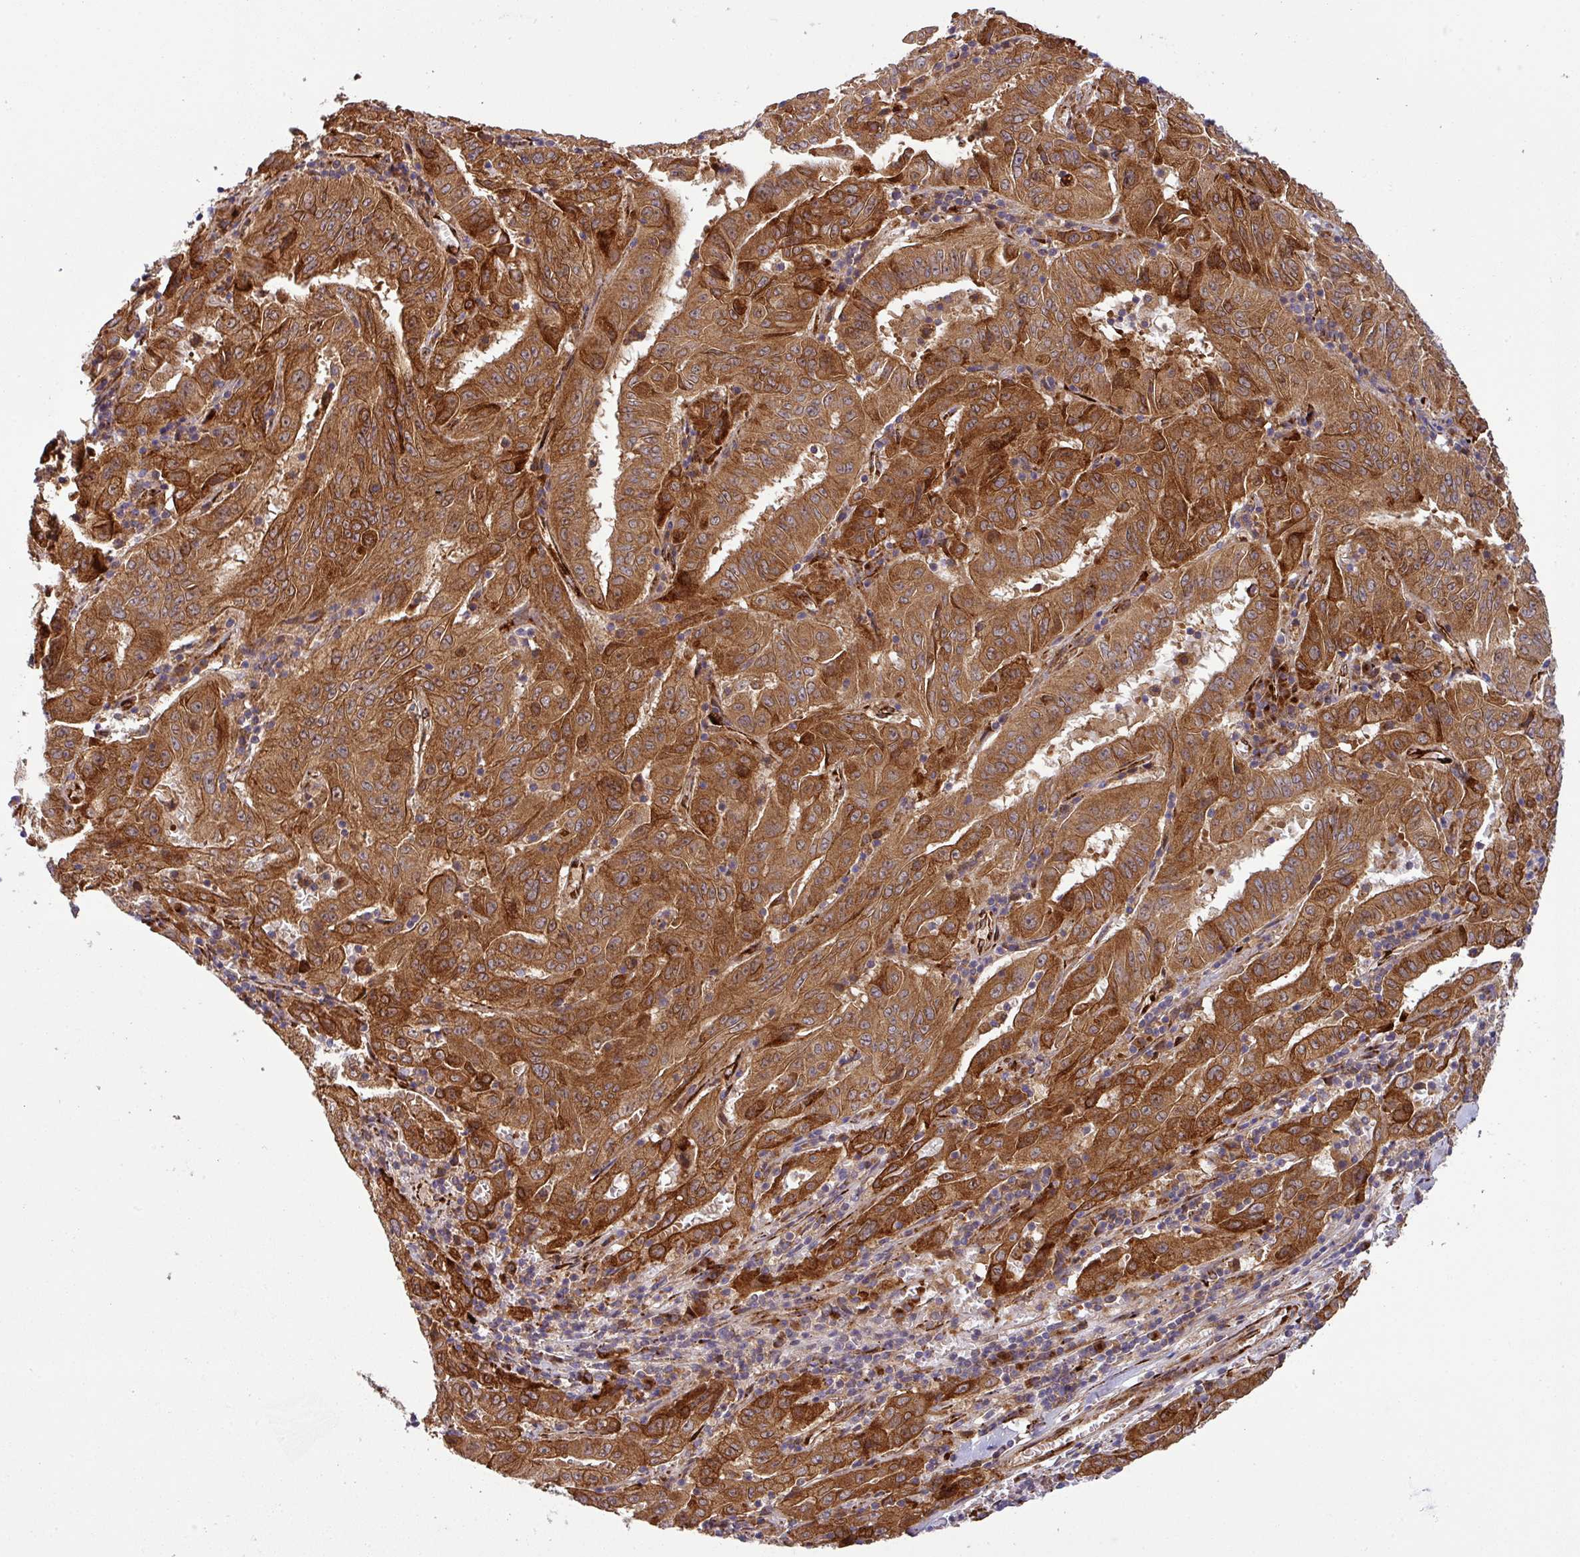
{"staining": {"intensity": "strong", "quantity": ">75%", "location": "cytoplasmic/membranous"}, "tissue": "pancreatic cancer", "cell_type": "Tumor cells", "image_type": "cancer", "snomed": [{"axis": "morphology", "description": "Adenocarcinoma, NOS"}, {"axis": "topography", "description": "Pancreas"}], "caption": "Immunohistochemical staining of human pancreatic cancer (adenocarcinoma) reveals high levels of strong cytoplasmic/membranous positivity in approximately >75% of tumor cells. (DAB (3,3'-diaminobenzidine) IHC with brightfield microscopy, high magnification).", "gene": "ART1", "patient": {"sex": "male", "age": 63}}